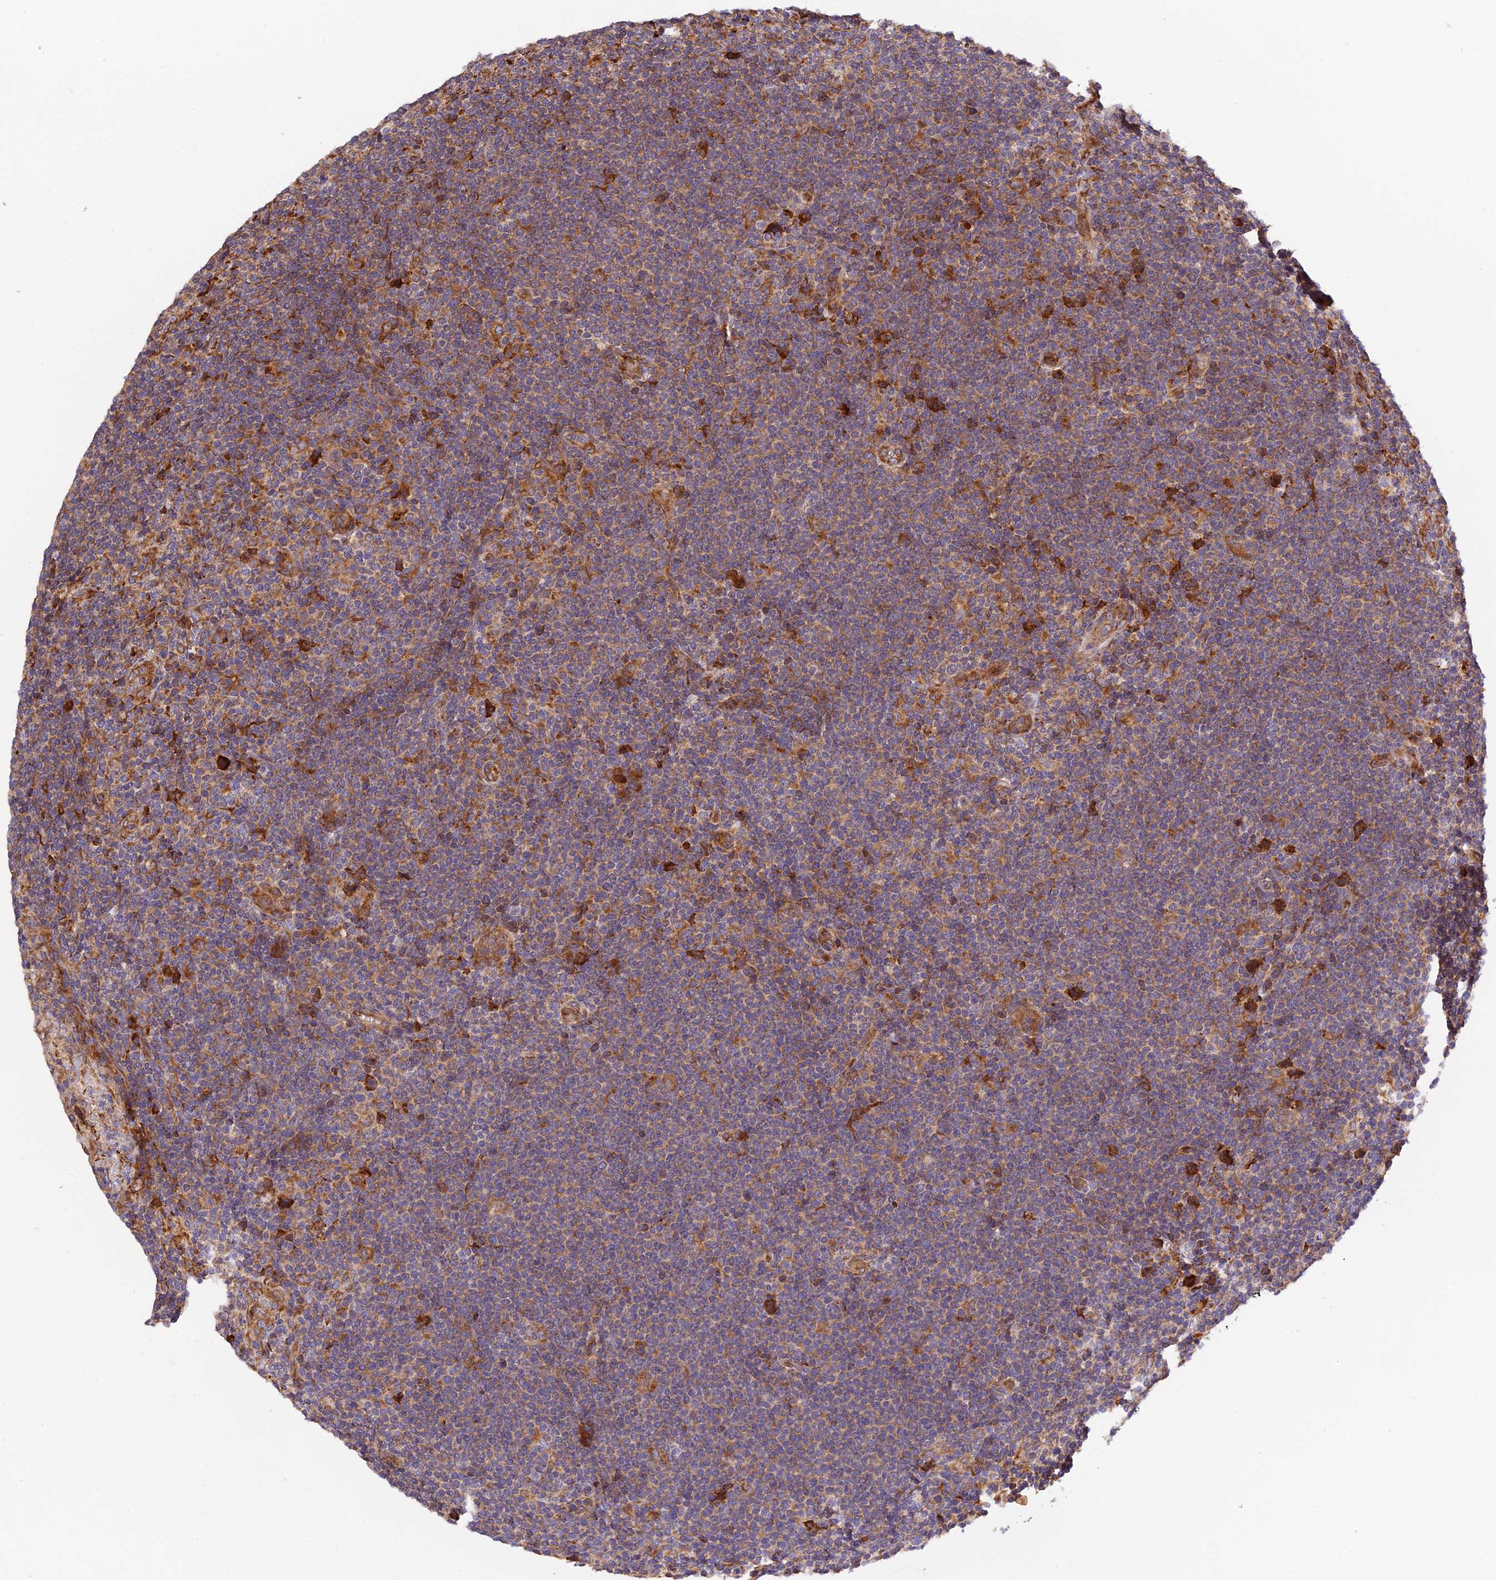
{"staining": {"intensity": "moderate", "quantity": ">75%", "location": "cytoplasmic/membranous"}, "tissue": "lymphoma", "cell_type": "Tumor cells", "image_type": "cancer", "snomed": [{"axis": "morphology", "description": "Hodgkin's disease, NOS"}, {"axis": "topography", "description": "Lymph node"}], "caption": "Tumor cells show moderate cytoplasmic/membranous positivity in about >75% of cells in lymphoma. The staining was performed using DAB, with brown indicating positive protein expression. Nuclei are stained blue with hematoxylin.", "gene": "RPL5", "patient": {"sex": "female", "age": 57}}